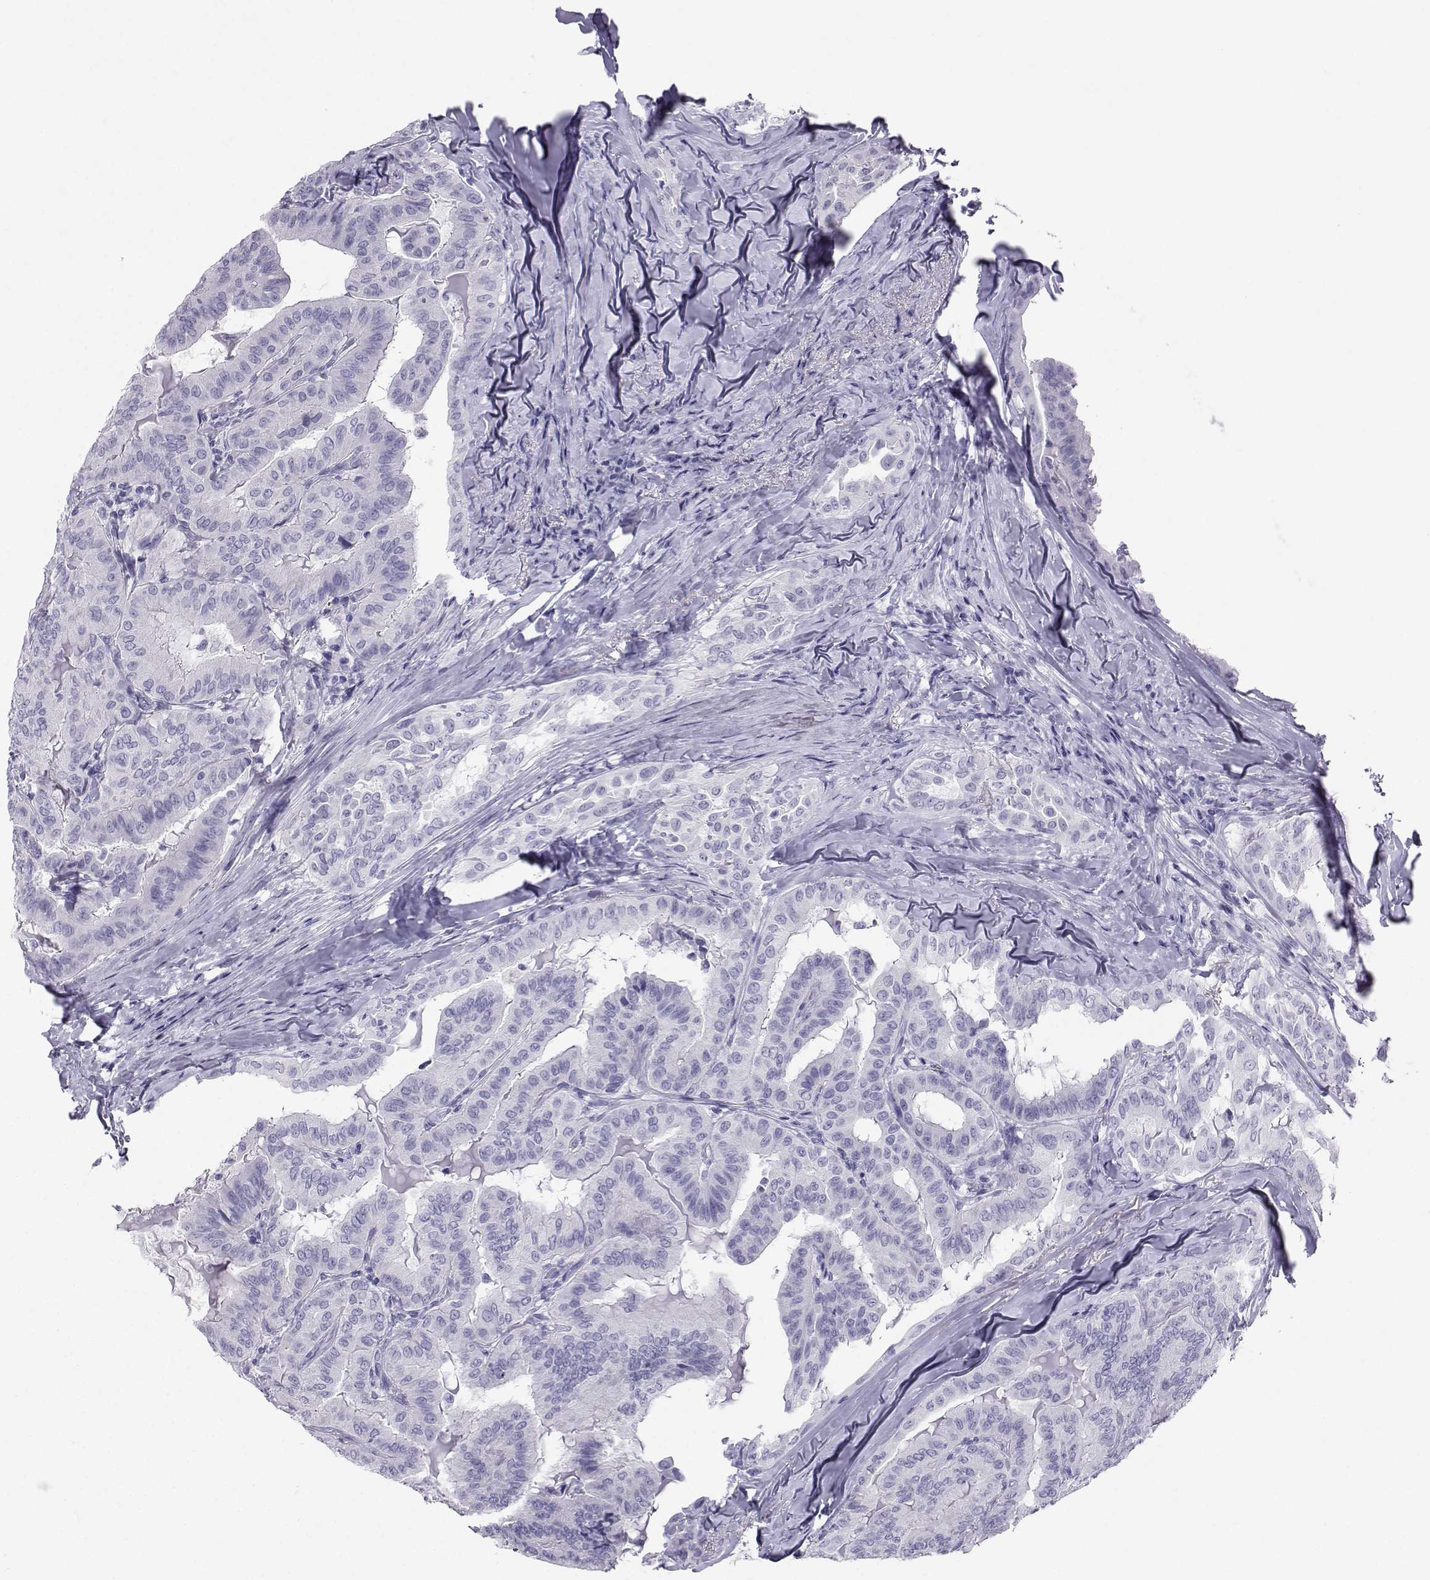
{"staining": {"intensity": "negative", "quantity": "none", "location": "none"}, "tissue": "thyroid cancer", "cell_type": "Tumor cells", "image_type": "cancer", "snomed": [{"axis": "morphology", "description": "Papillary adenocarcinoma, NOS"}, {"axis": "topography", "description": "Thyroid gland"}], "caption": "IHC photomicrograph of thyroid cancer (papillary adenocarcinoma) stained for a protein (brown), which shows no positivity in tumor cells.", "gene": "SST", "patient": {"sex": "female", "age": 68}}